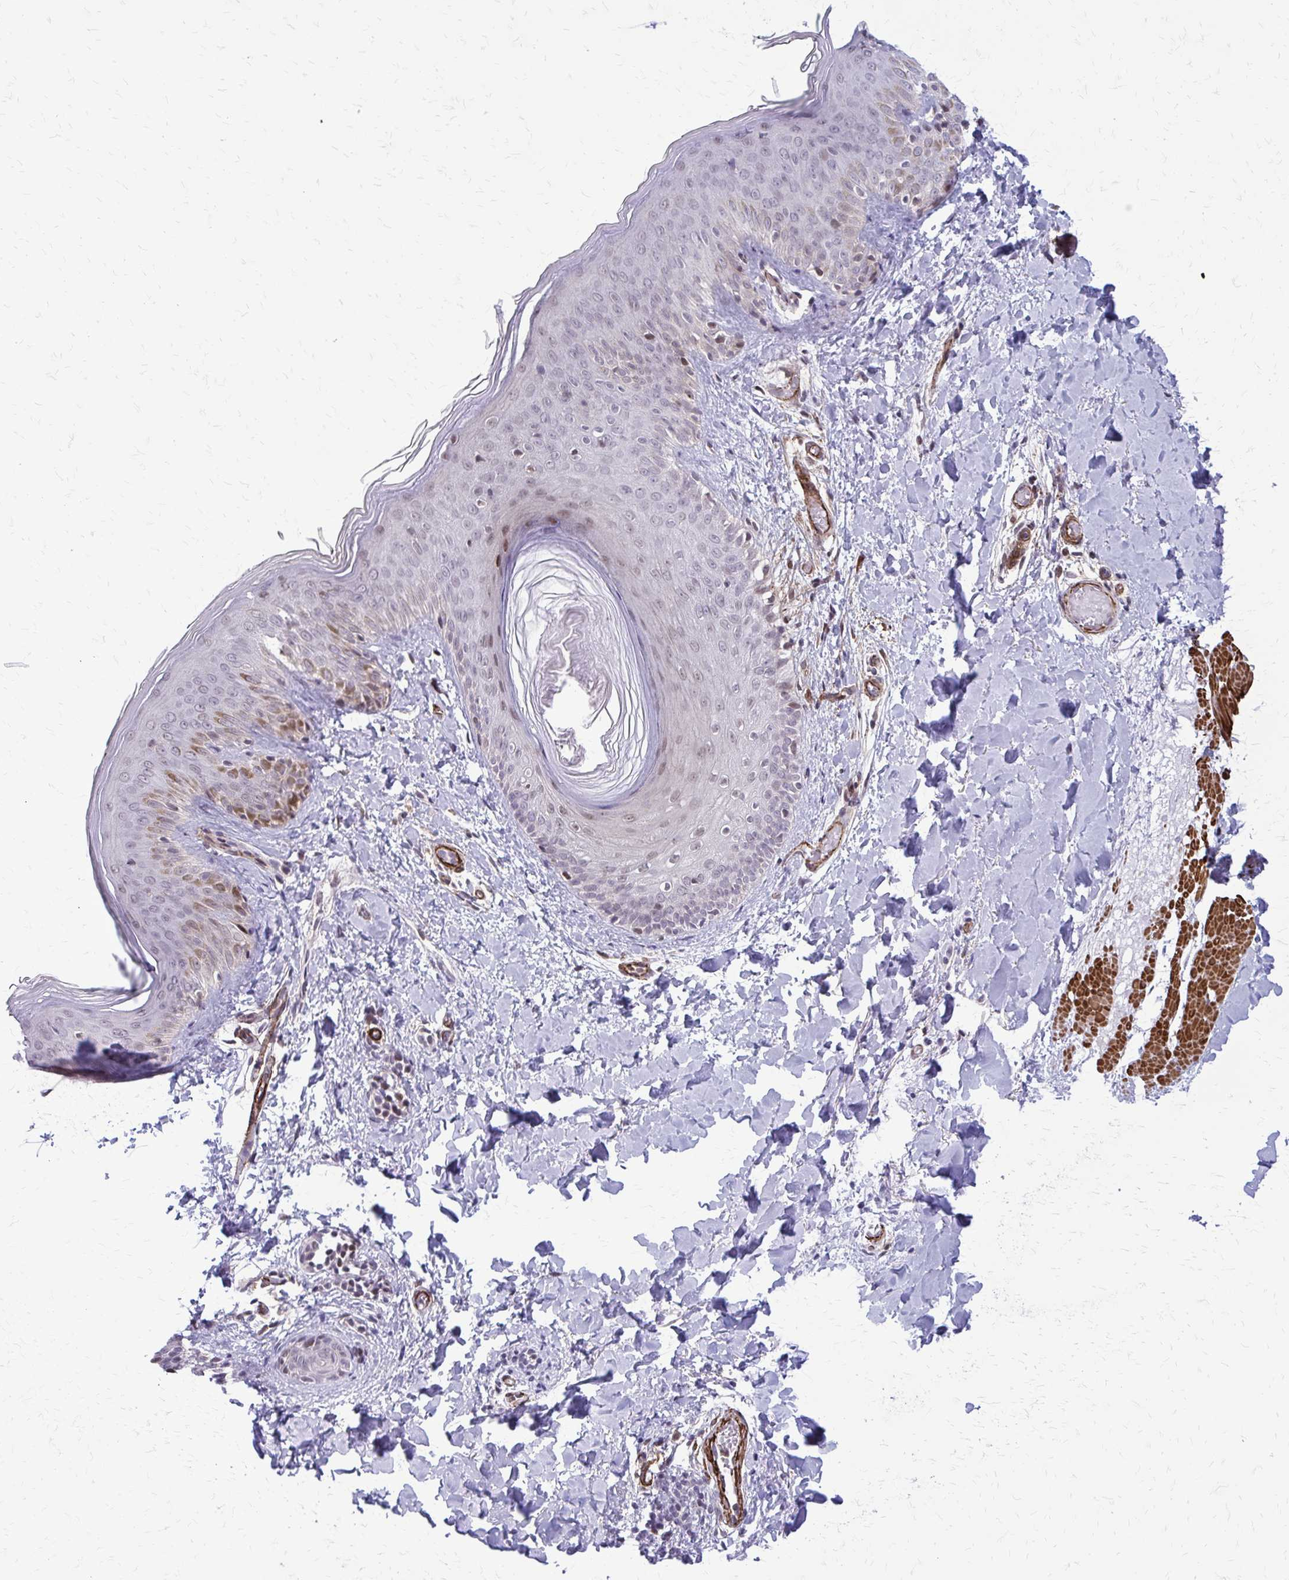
{"staining": {"intensity": "negative", "quantity": "none", "location": "none"}, "tissue": "skin", "cell_type": "Fibroblasts", "image_type": "normal", "snomed": [{"axis": "morphology", "description": "Normal tissue, NOS"}, {"axis": "topography", "description": "Skin"}], "caption": "Micrograph shows no significant protein positivity in fibroblasts of unremarkable skin.", "gene": "NRBF2", "patient": {"sex": "male", "age": 16}}